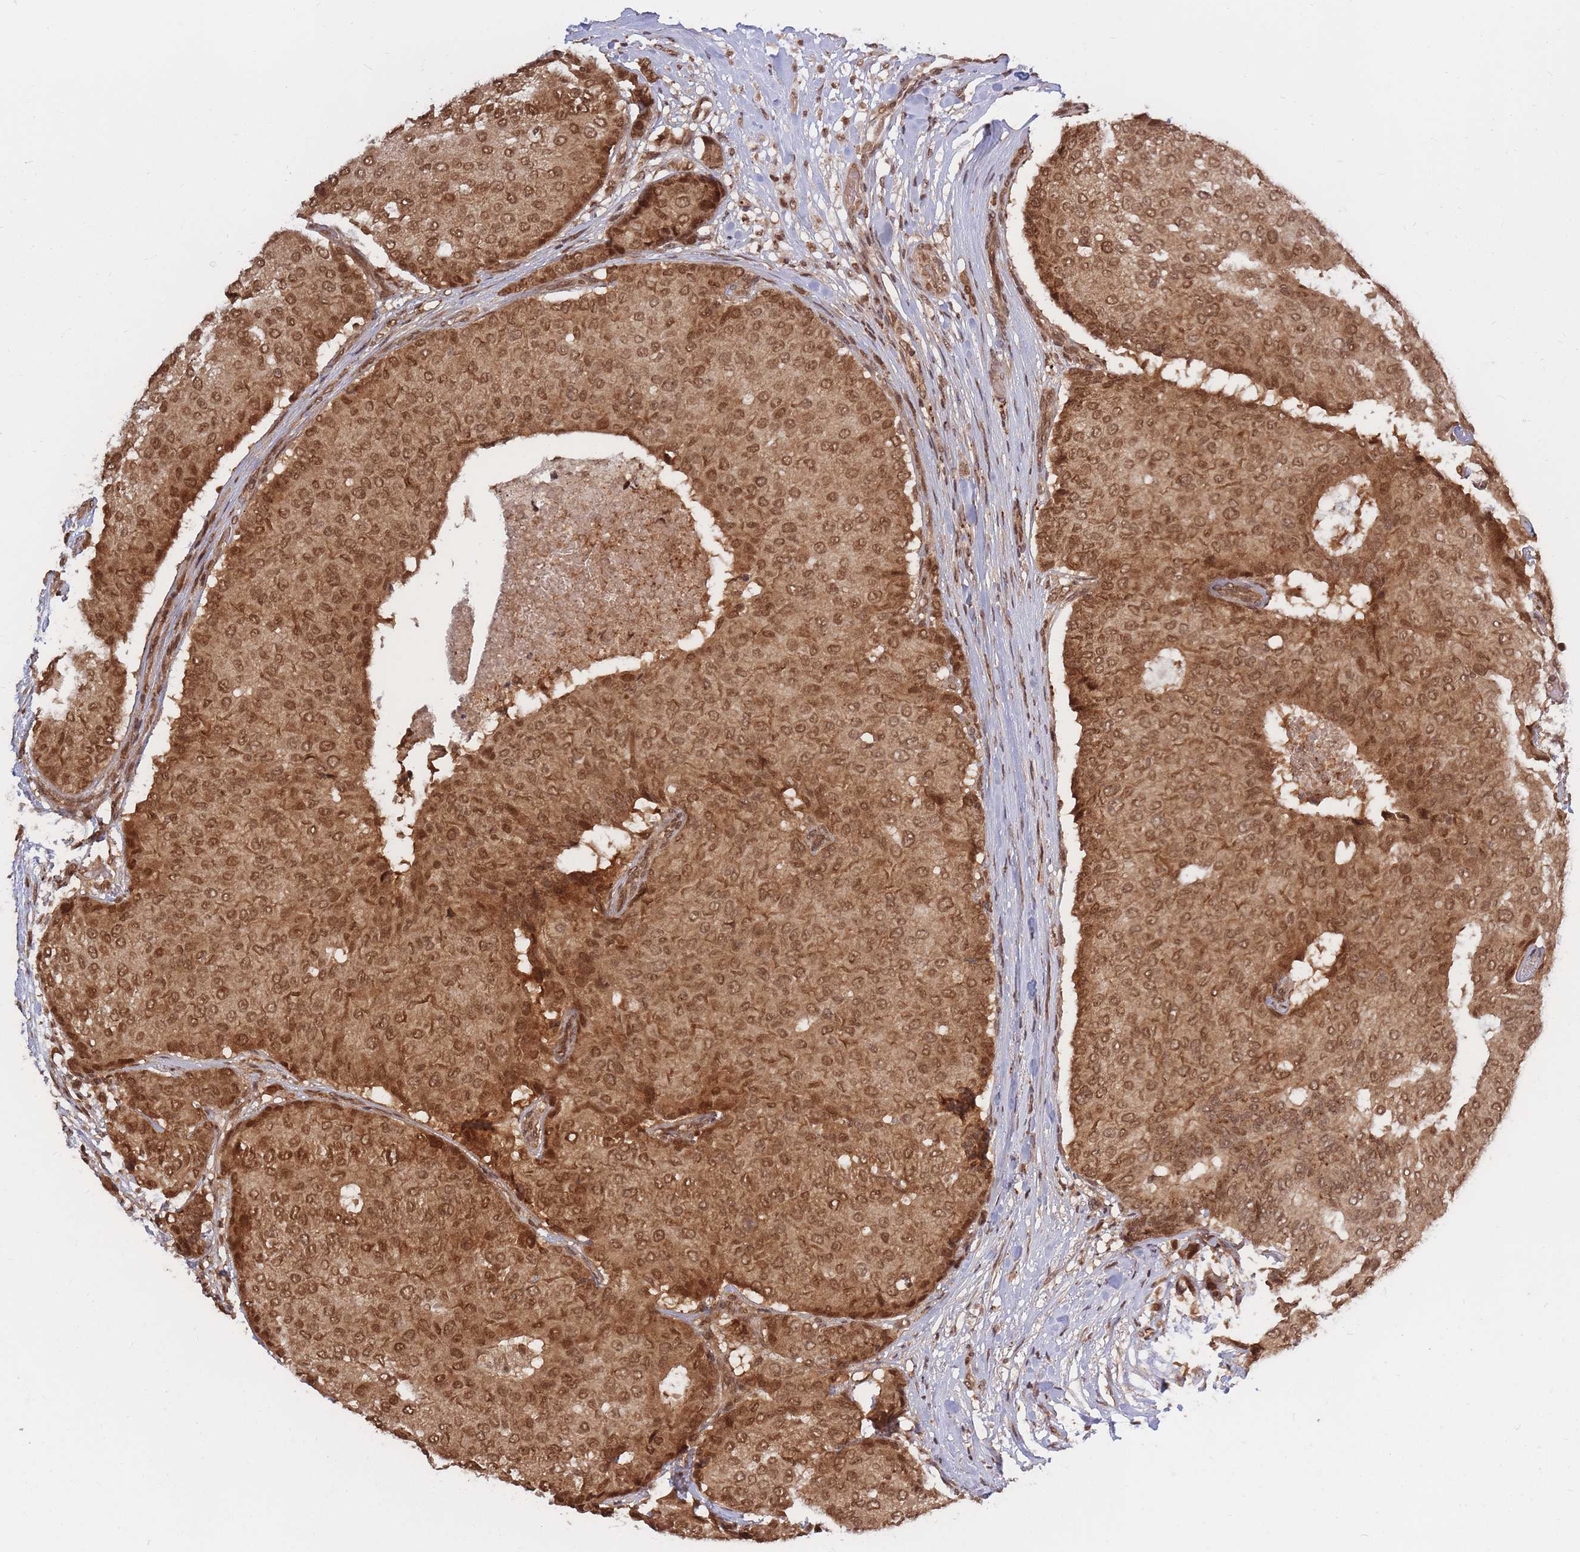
{"staining": {"intensity": "moderate", "quantity": ">75%", "location": "cytoplasmic/membranous,nuclear"}, "tissue": "breast cancer", "cell_type": "Tumor cells", "image_type": "cancer", "snomed": [{"axis": "morphology", "description": "Duct carcinoma"}, {"axis": "topography", "description": "Breast"}], "caption": "The immunohistochemical stain labels moderate cytoplasmic/membranous and nuclear staining in tumor cells of breast cancer tissue.", "gene": "SRA1", "patient": {"sex": "female", "age": 75}}